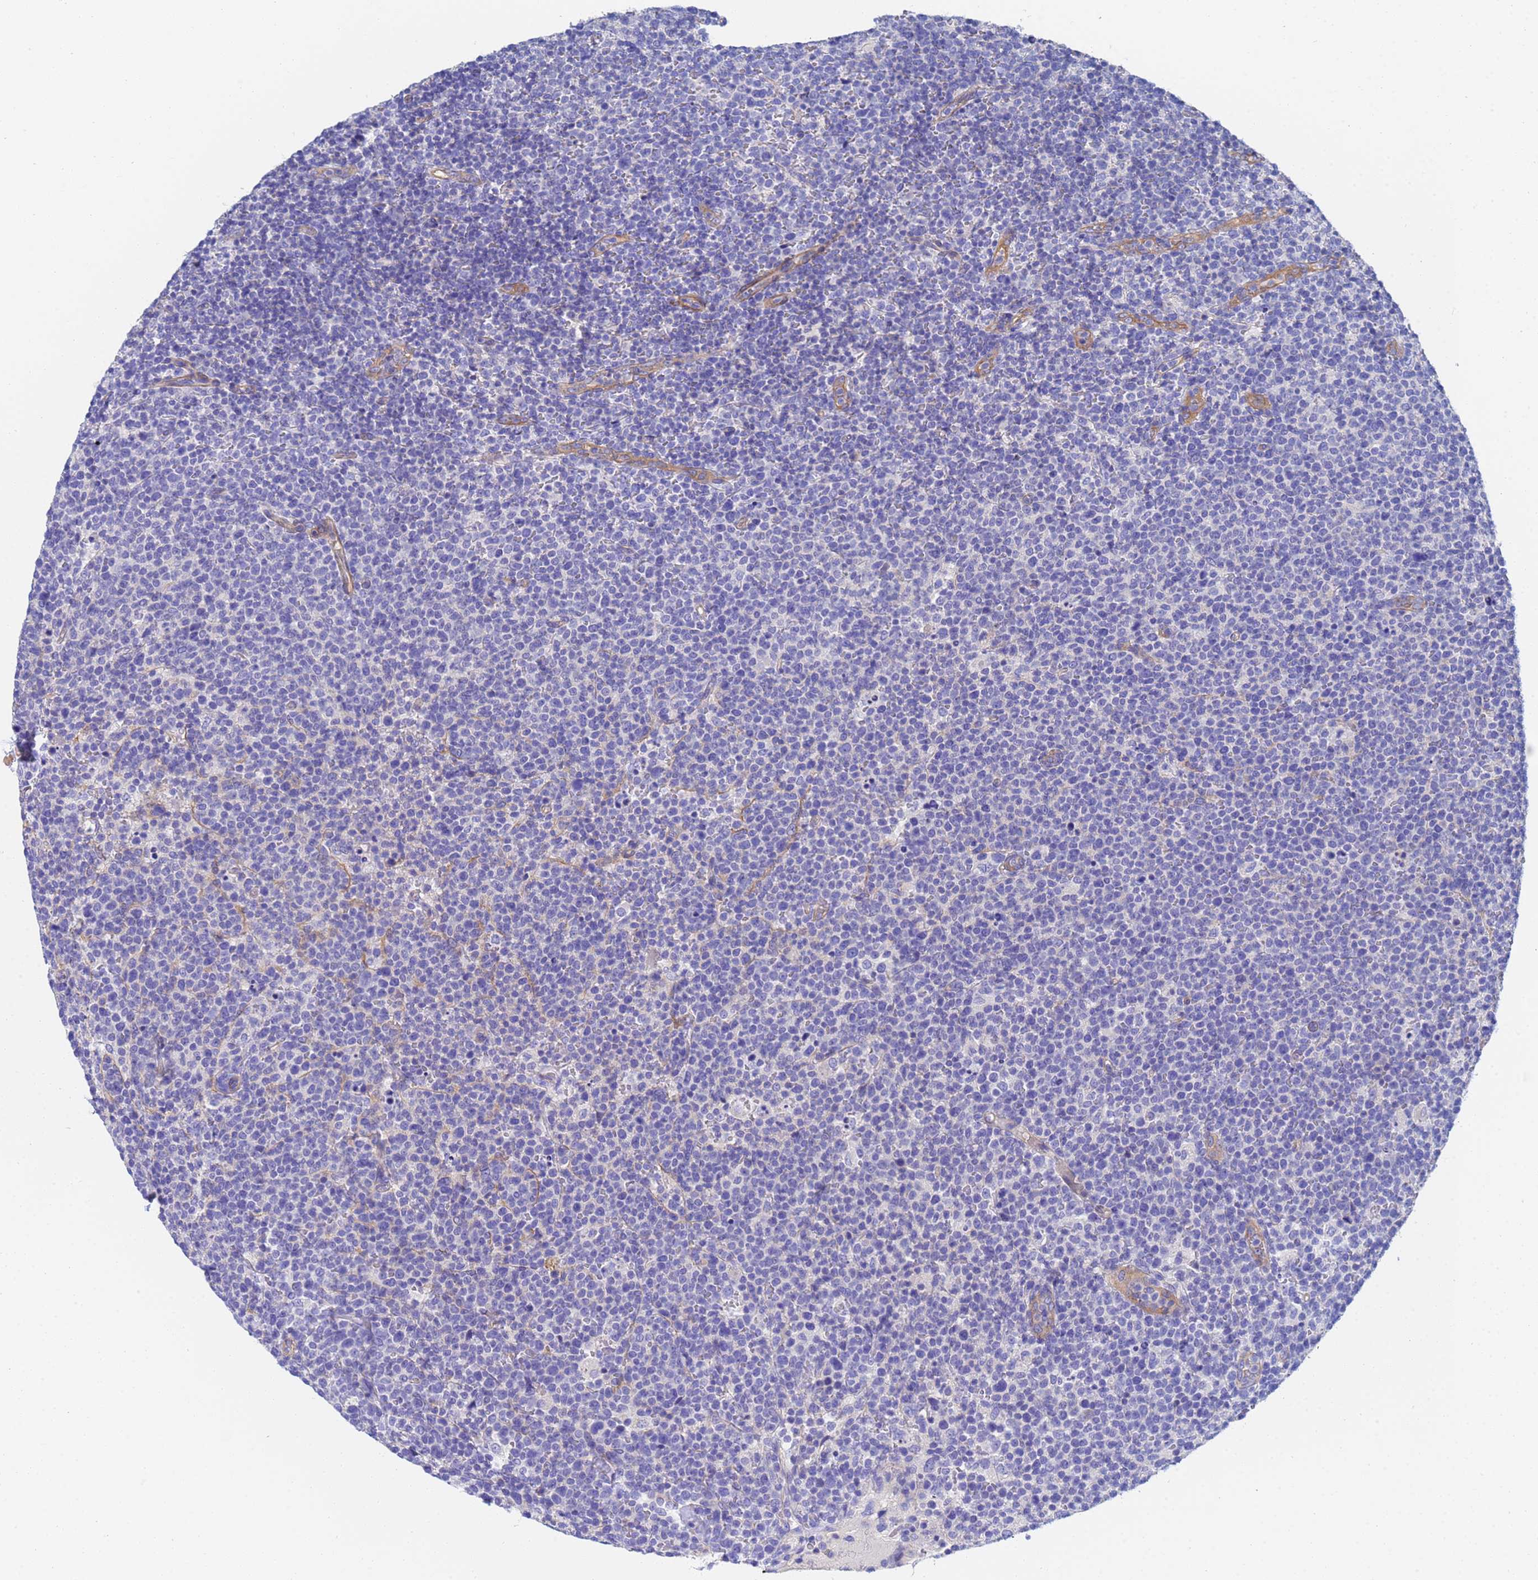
{"staining": {"intensity": "negative", "quantity": "none", "location": "none"}, "tissue": "lymphoma", "cell_type": "Tumor cells", "image_type": "cancer", "snomed": [{"axis": "morphology", "description": "Malignant lymphoma, non-Hodgkin's type, High grade"}, {"axis": "topography", "description": "Lymph node"}], "caption": "High magnification brightfield microscopy of lymphoma stained with DAB (3,3'-diaminobenzidine) (brown) and counterstained with hematoxylin (blue): tumor cells show no significant positivity.", "gene": "CST4", "patient": {"sex": "male", "age": 61}}